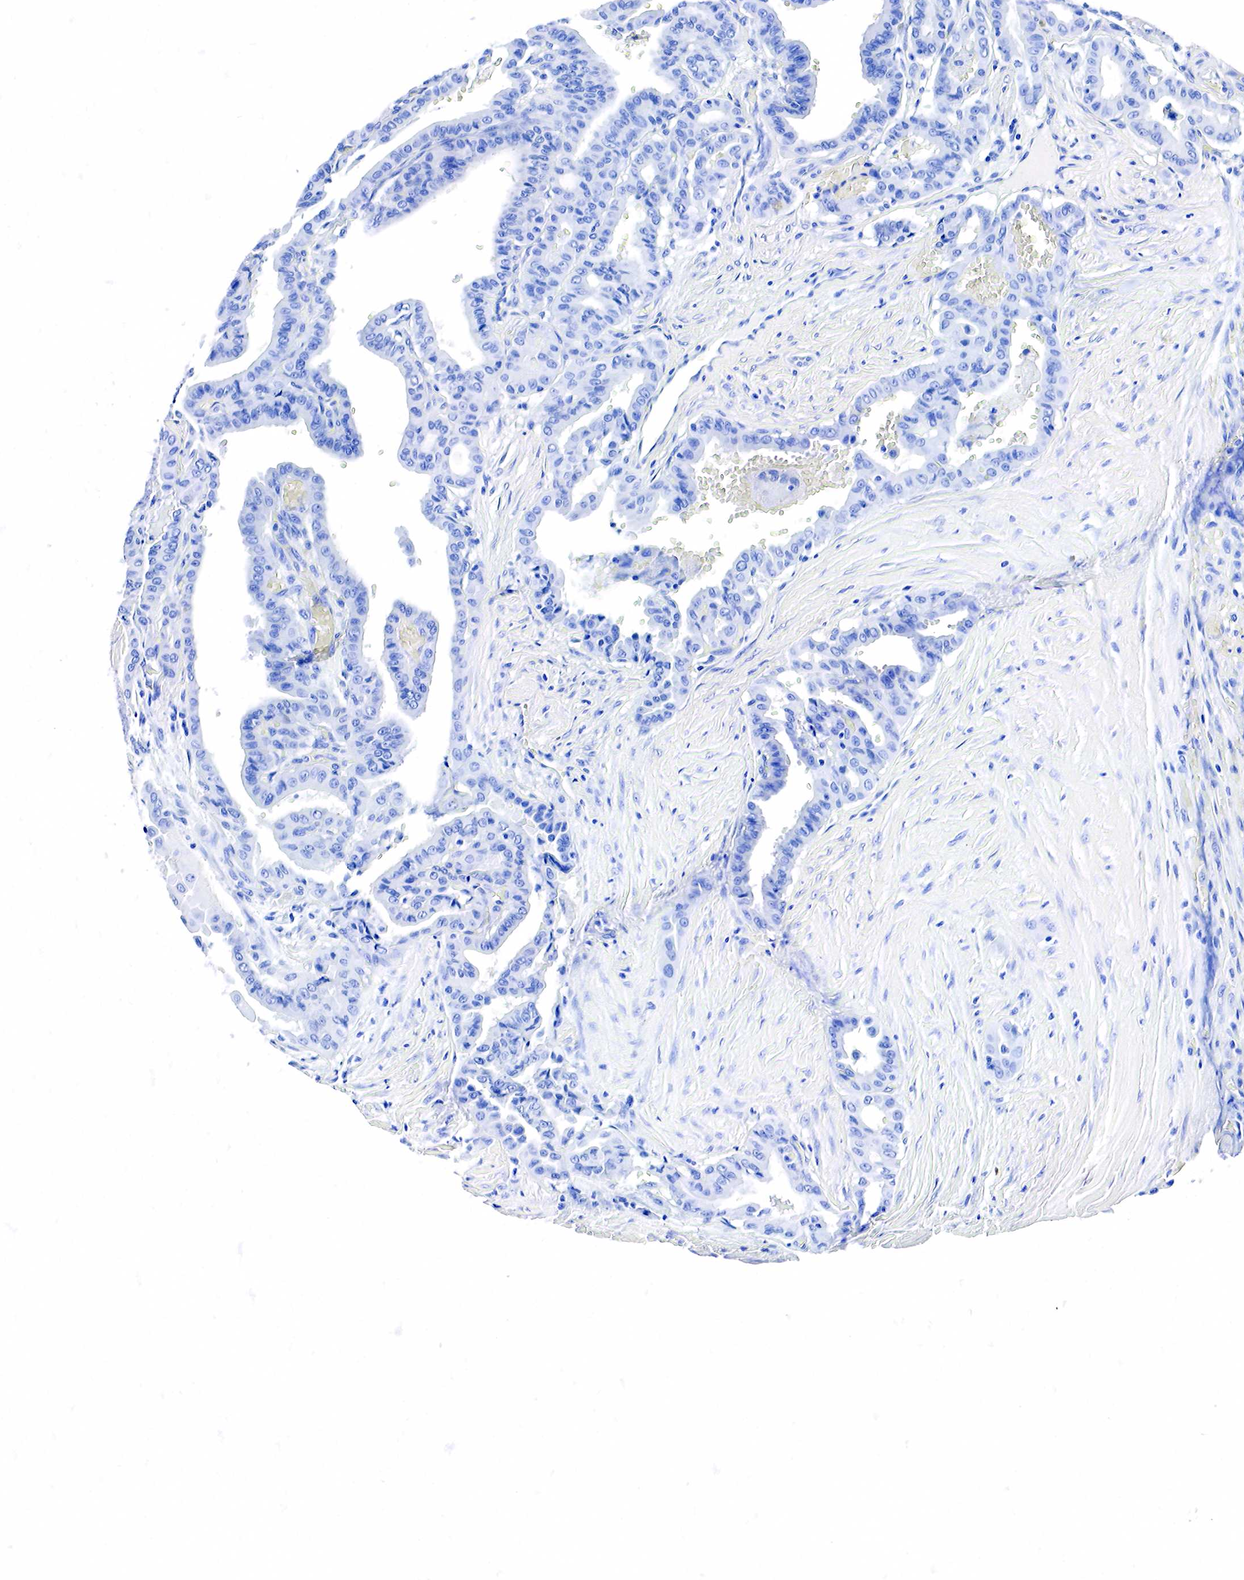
{"staining": {"intensity": "negative", "quantity": "none", "location": "none"}, "tissue": "thyroid cancer", "cell_type": "Tumor cells", "image_type": "cancer", "snomed": [{"axis": "morphology", "description": "Papillary adenocarcinoma, NOS"}, {"axis": "topography", "description": "Thyroid gland"}], "caption": "A photomicrograph of thyroid papillary adenocarcinoma stained for a protein reveals no brown staining in tumor cells.", "gene": "ACP3", "patient": {"sex": "male", "age": 87}}